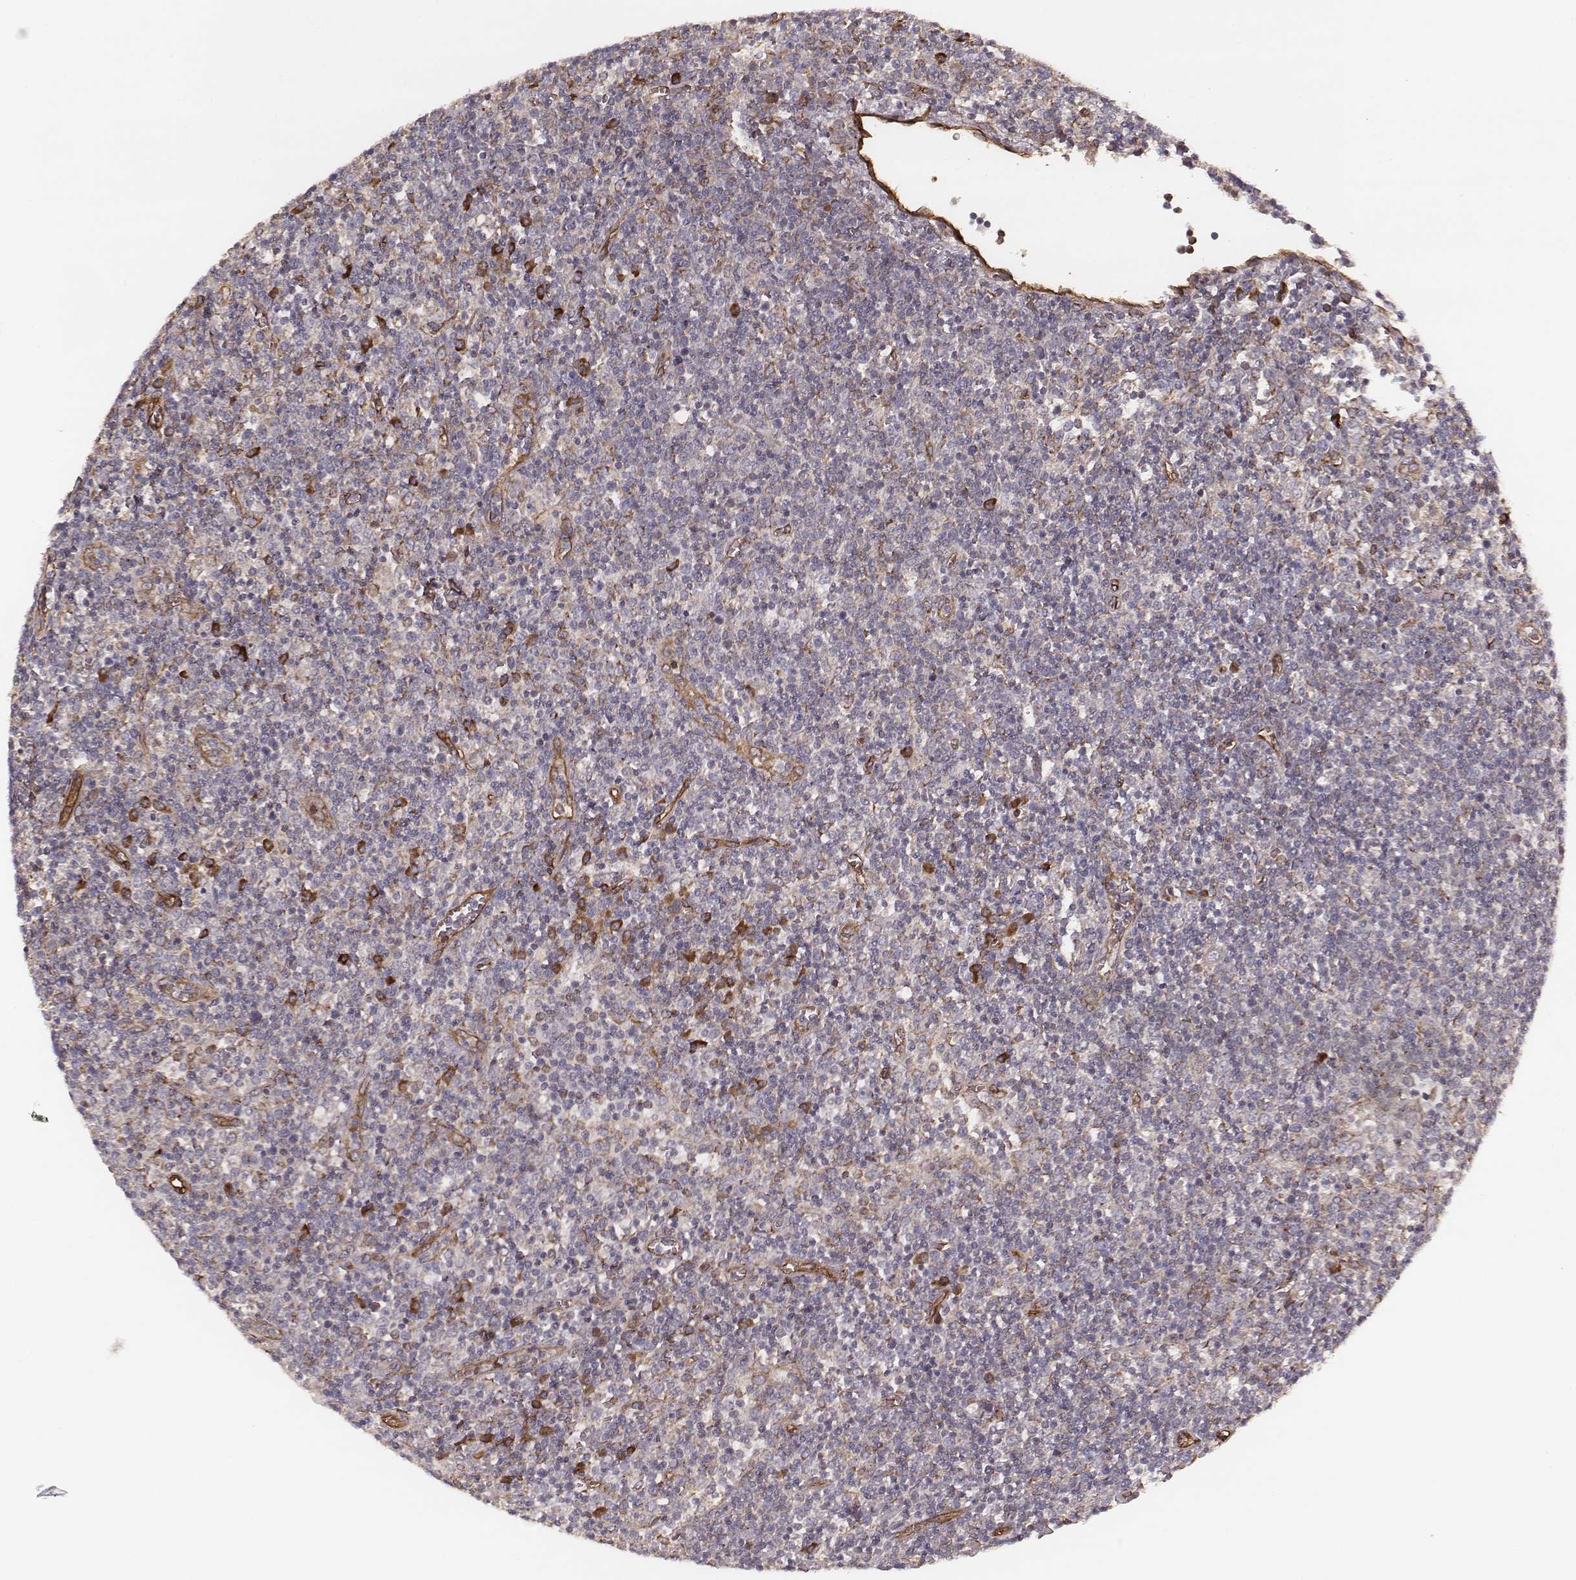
{"staining": {"intensity": "negative", "quantity": "none", "location": "none"}, "tissue": "lymphoma", "cell_type": "Tumor cells", "image_type": "cancer", "snomed": [{"axis": "morphology", "description": "Malignant lymphoma, non-Hodgkin's type, High grade"}, {"axis": "topography", "description": "Lymph node"}], "caption": "High-grade malignant lymphoma, non-Hodgkin's type was stained to show a protein in brown. There is no significant expression in tumor cells. (DAB immunohistochemistry visualized using brightfield microscopy, high magnification).", "gene": "PALMD", "patient": {"sex": "male", "age": 61}}